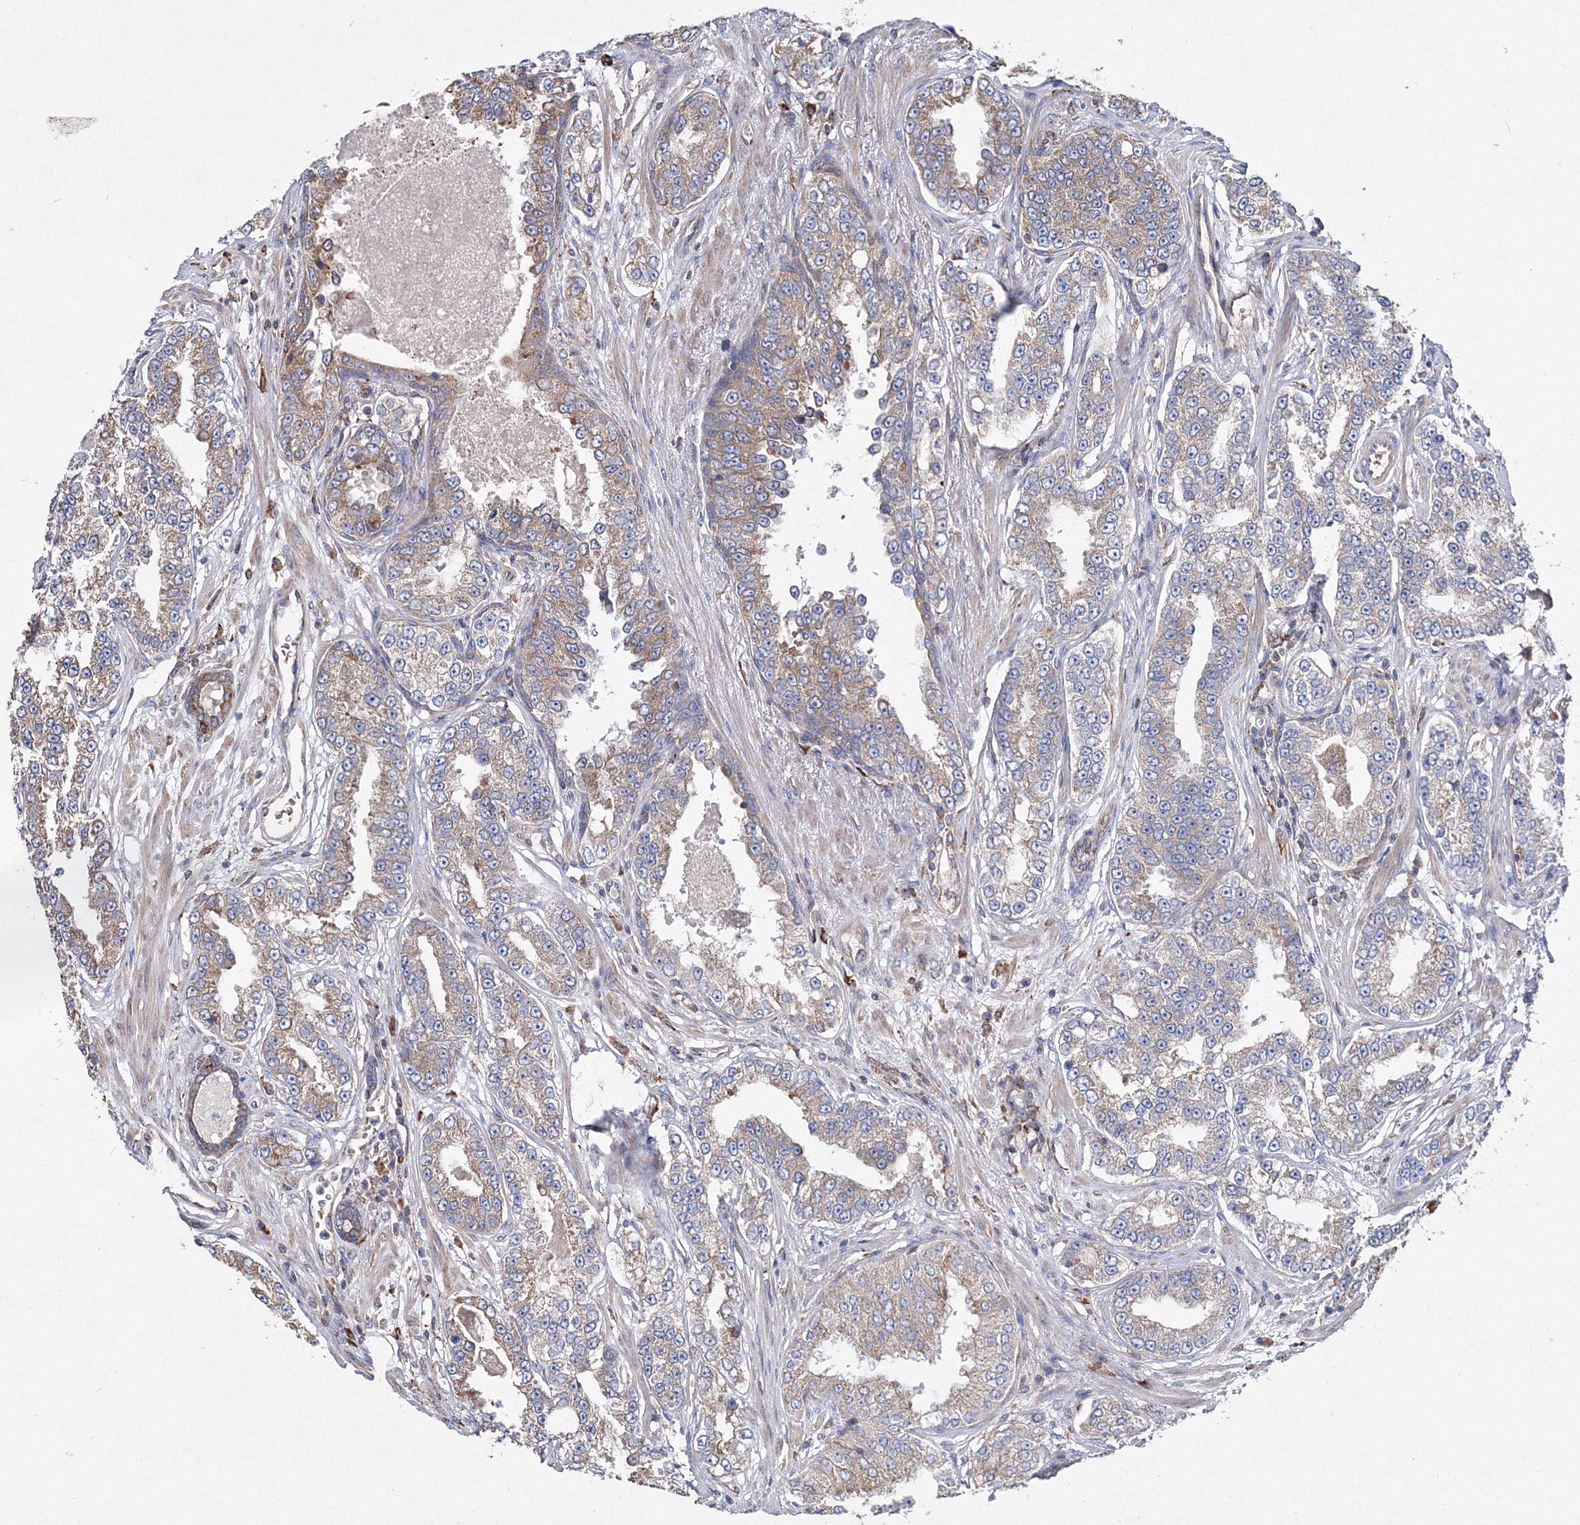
{"staining": {"intensity": "moderate", "quantity": "25%-75%", "location": "cytoplasmic/membranous"}, "tissue": "prostate cancer", "cell_type": "Tumor cells", "image_type": "cancer", "snomed": [{"axis": "morphology", "description": "Normal tissue, NOS"}, {"axis": "morphology", "description": "Adenocarcinoma, High grade"}, {"axis": "topography", "description": "Prostate"}], "caption": "Protein positivity by IHC demonstrates moderate cytoplasmic/membranous expression in about 25%-75% of tumor cells in prostate cancer. (Stains: DAB in brown, nuclei in blue, Microscopy: brightfield microscopy at high magnification).", "gene": "VPS8", "patient": {"sex": "male", "age": 83}}